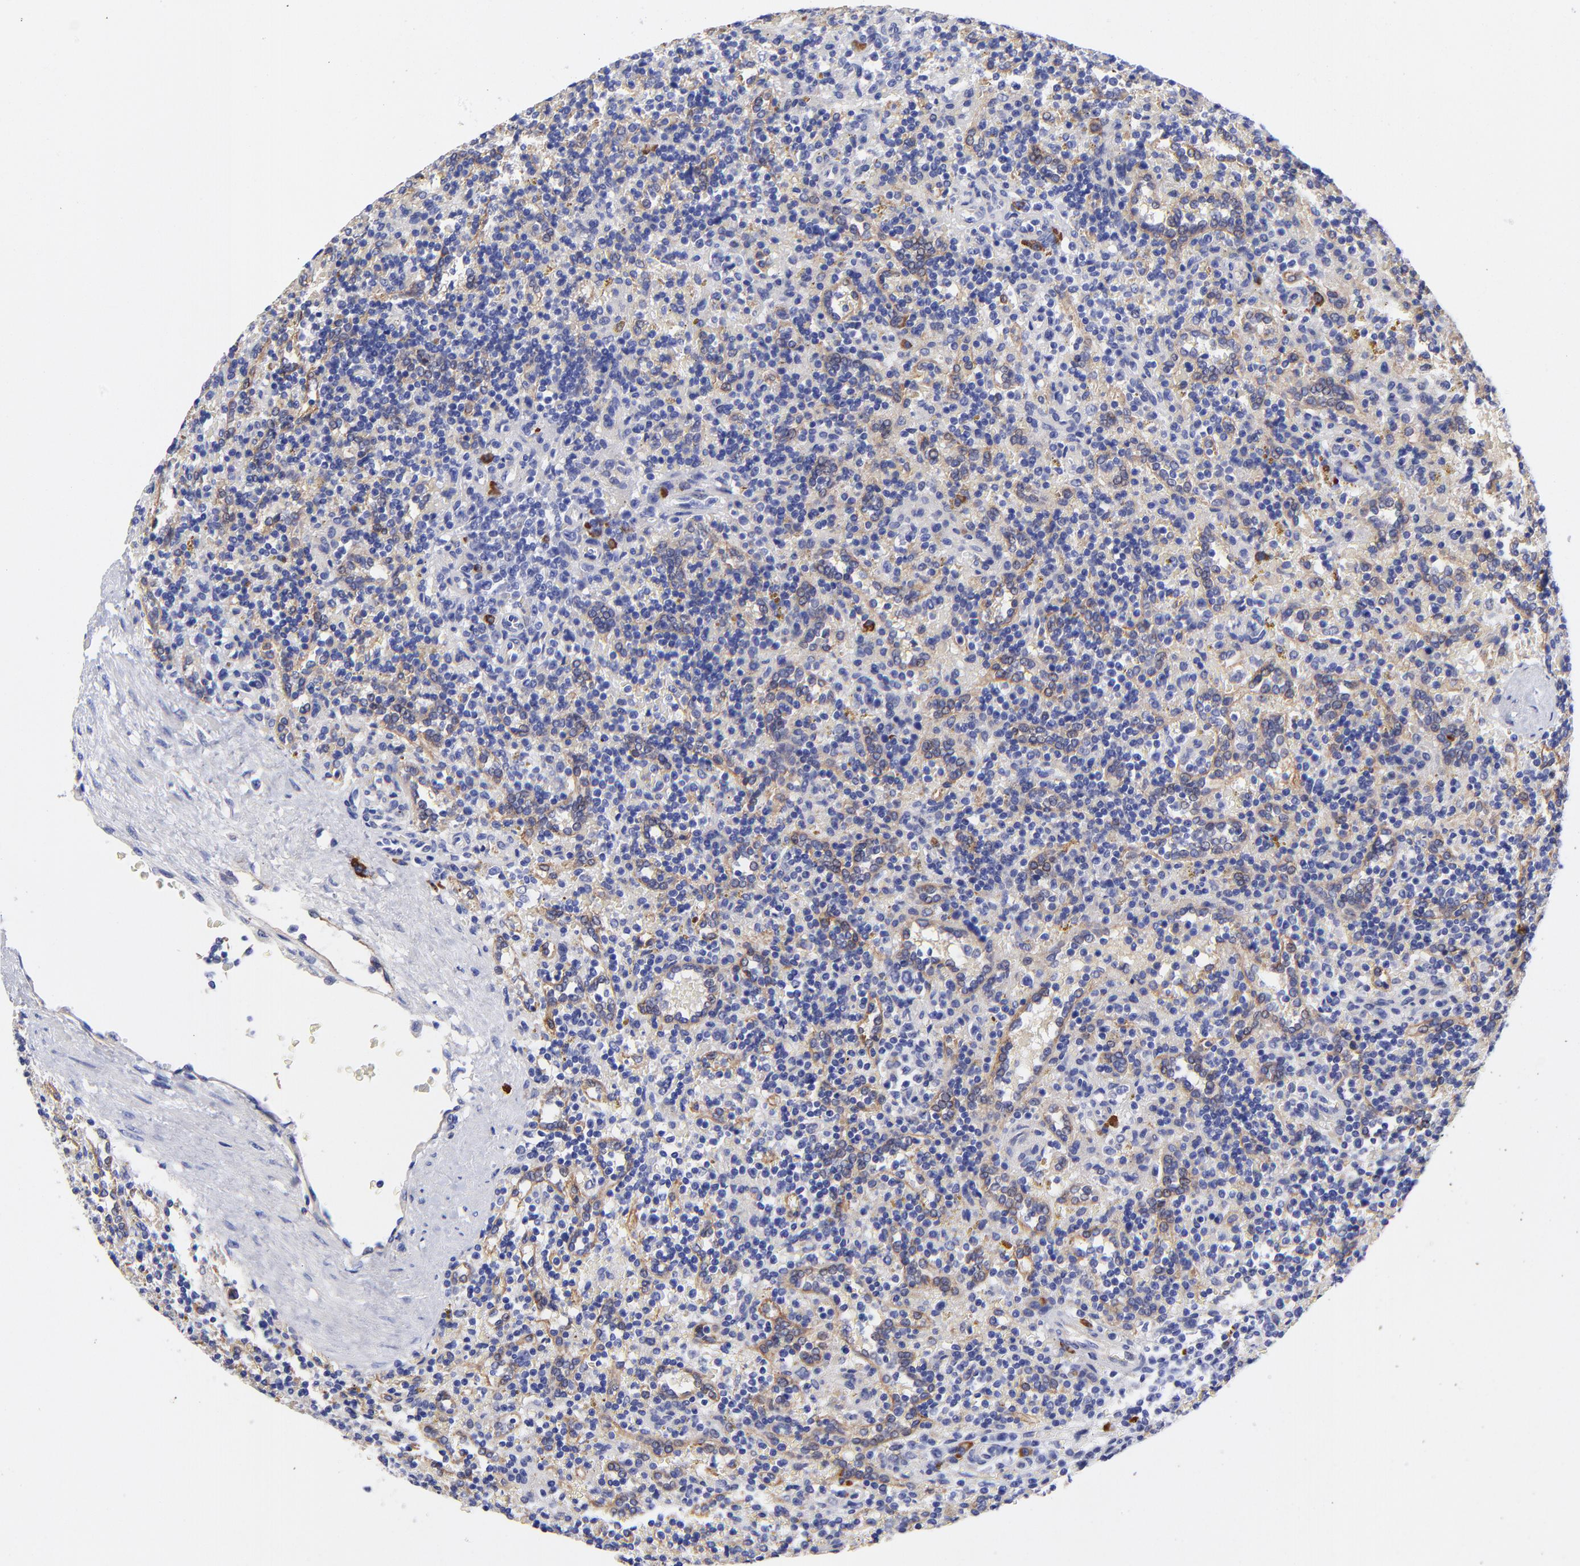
{"staining": {"intensity": "negative", "quantity": "none", "location": "none"}, "tissue": "lymphoma", "cell_type": "Tumor cells", "image_type": "cancer", "snomed": [{"axis": "morphology", "description": "Malignant lymphoma, non-Hodgkin's type, Low grade"}, {"axis": "topography", "description": "Spleen"}], "caption": "This is an immunohistochemistry (IHC) histopathology image of low-grade malignant lymphoma, non-Hodgkin's type. There is no positivity in tumor cells.", "gene": "PPFIBP1", "patient": {"sex": "male", "age": 67}}